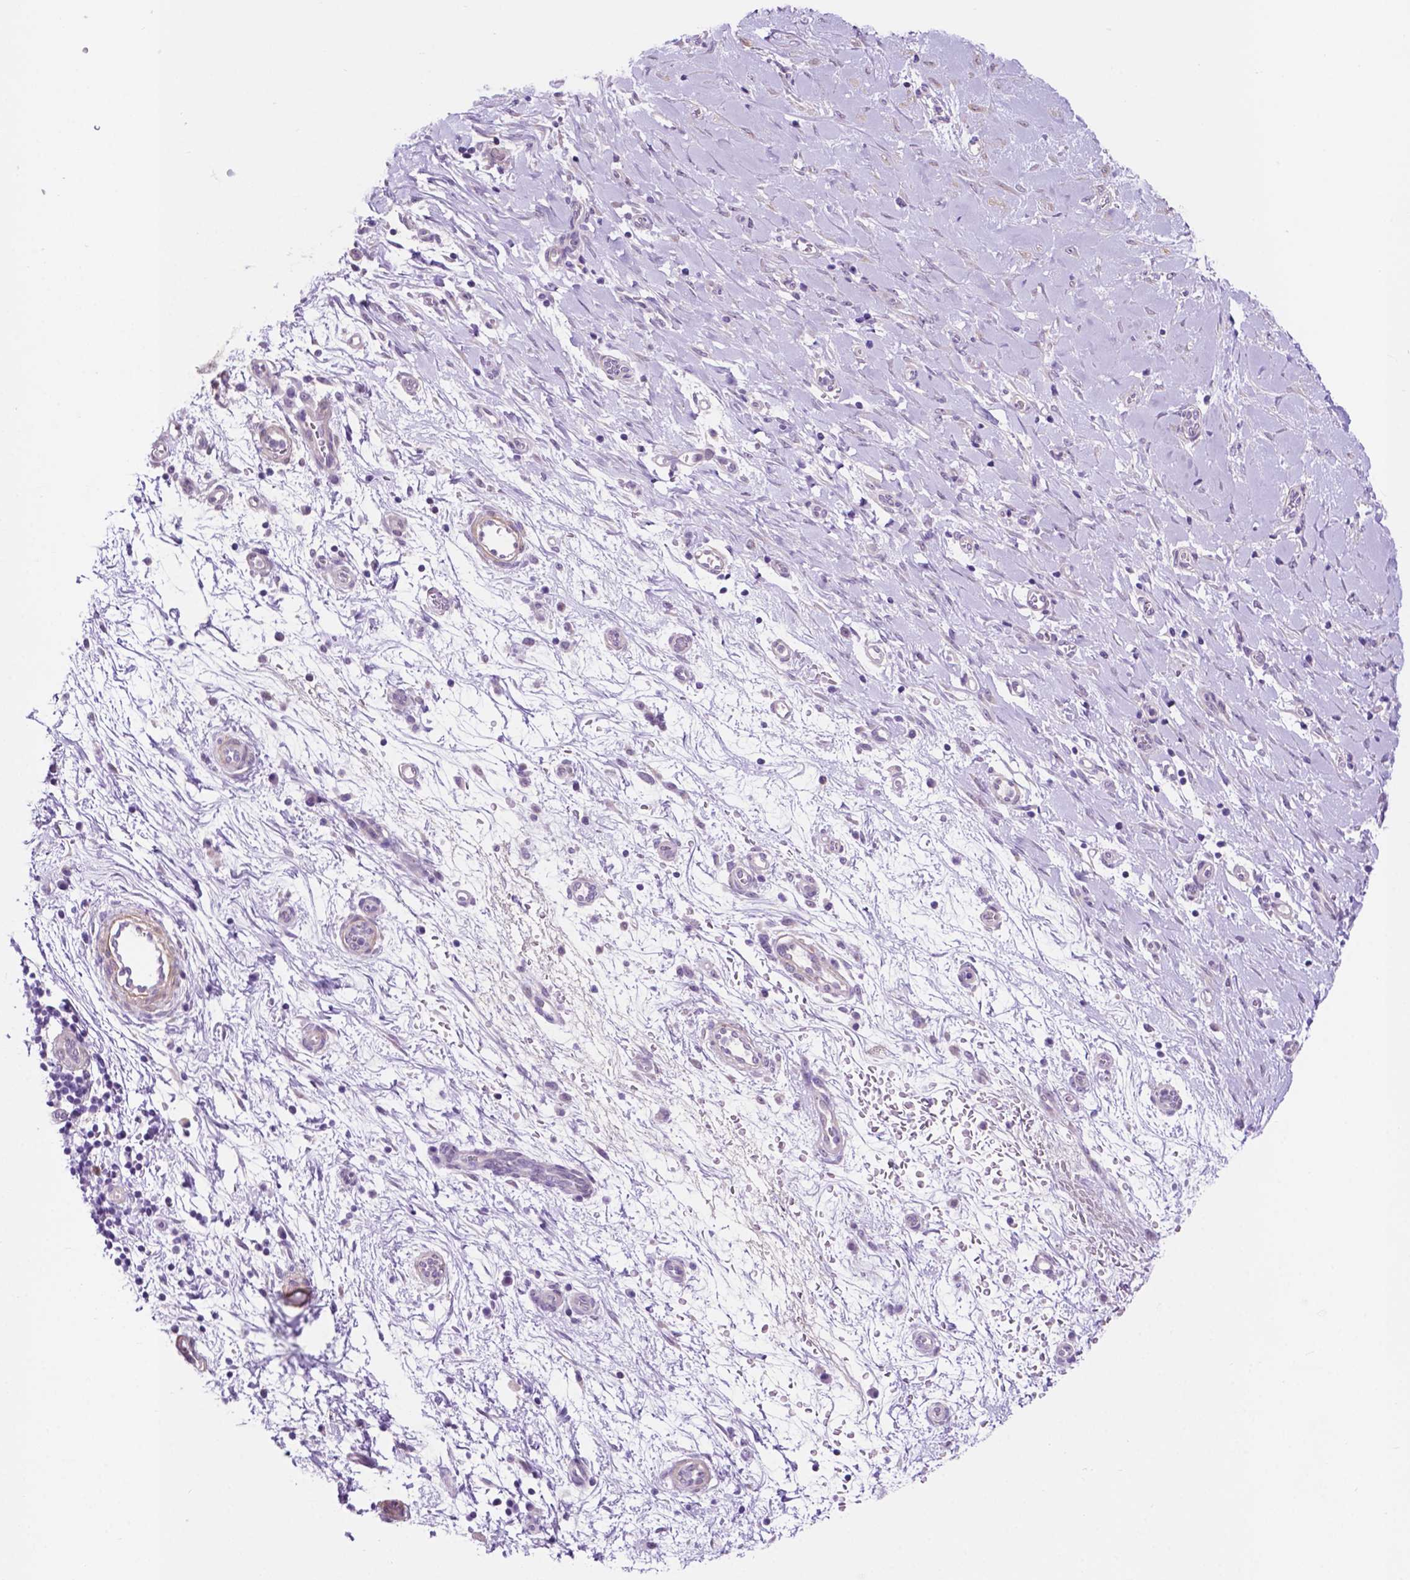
{"staining": {"intensity": "moderate", "quantity": "<25%", "location": "cytoplasmic/membranous"}, "tissue": "stomach cancer", "cell_type": "Tumor cells", "image_type": "cancer", "snomed": [{"axis": "morphology", "description": "Adenocarcinoma, NOS"}, {"axis": "topography", "description": "Stomach"}], "caption": "Protein staining of stomach cancer tissue exhibits moderate cytoplasmic/membranous positivity in about <25% of tumor cells. (Stains: DAB (3,3'-diaminobenzidine) in brown, nuclei in blue, Microscopy: brightfield microscopy at high magnification).", "gene": "ACY3", "patient": {"sex": "male", "age": 48}}